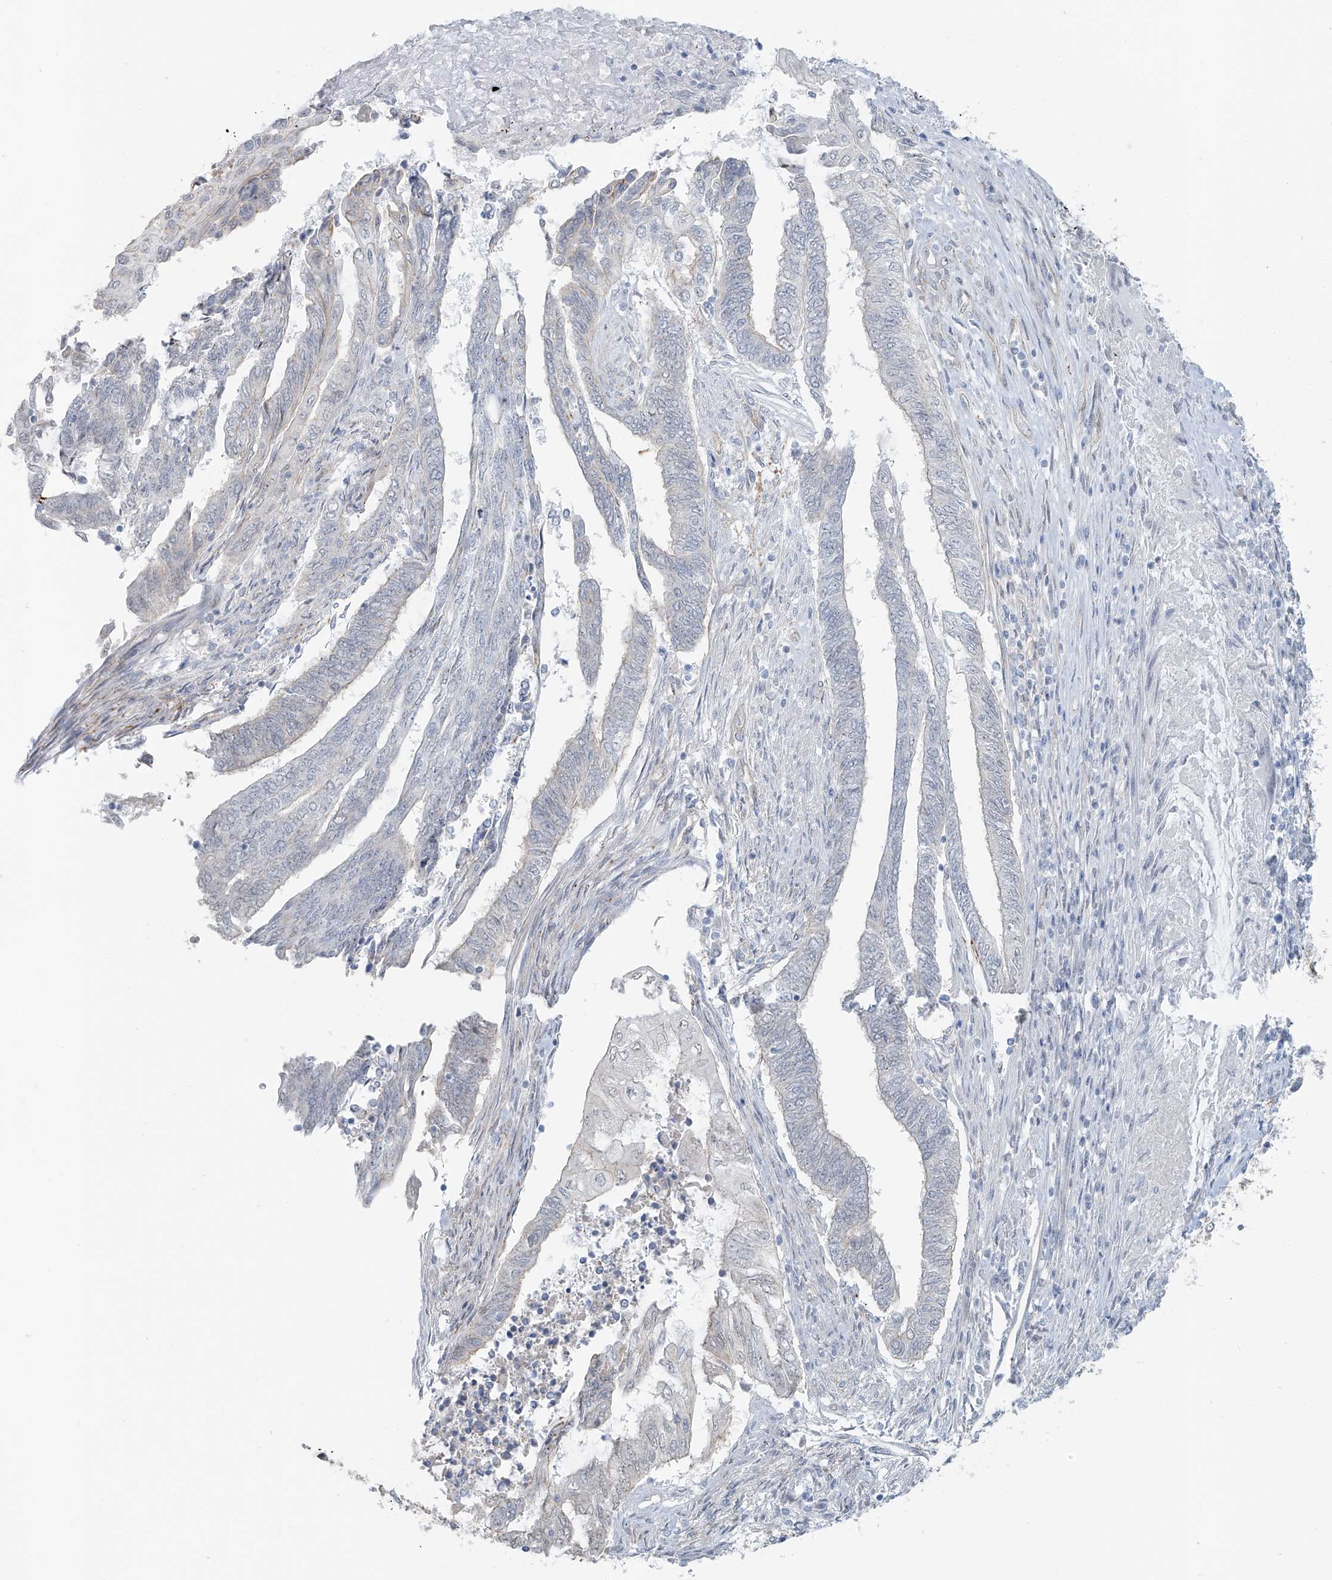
{"staining": {"intensity": "negative", "quantity": "none", "location": "none"}, "tissue": "endometrial cancer", "cell_type": "Tumor cells", "image_type": "cancer", "snomed": [{"axis": "morphology", "description": "Adenocarcinoma, NOS"}, {"axis": "topography", "description": "Uterus"}, {"axis": "topography", "description": "Endometrium"}], "caption": "This is an immunohistochemistry (IHC) histopathology image of human adenocarcinoma (endometrial). There is no staining in tumor cells.", "gene": "TUBE1", "patient": {"sex": "female", "age": 70}}